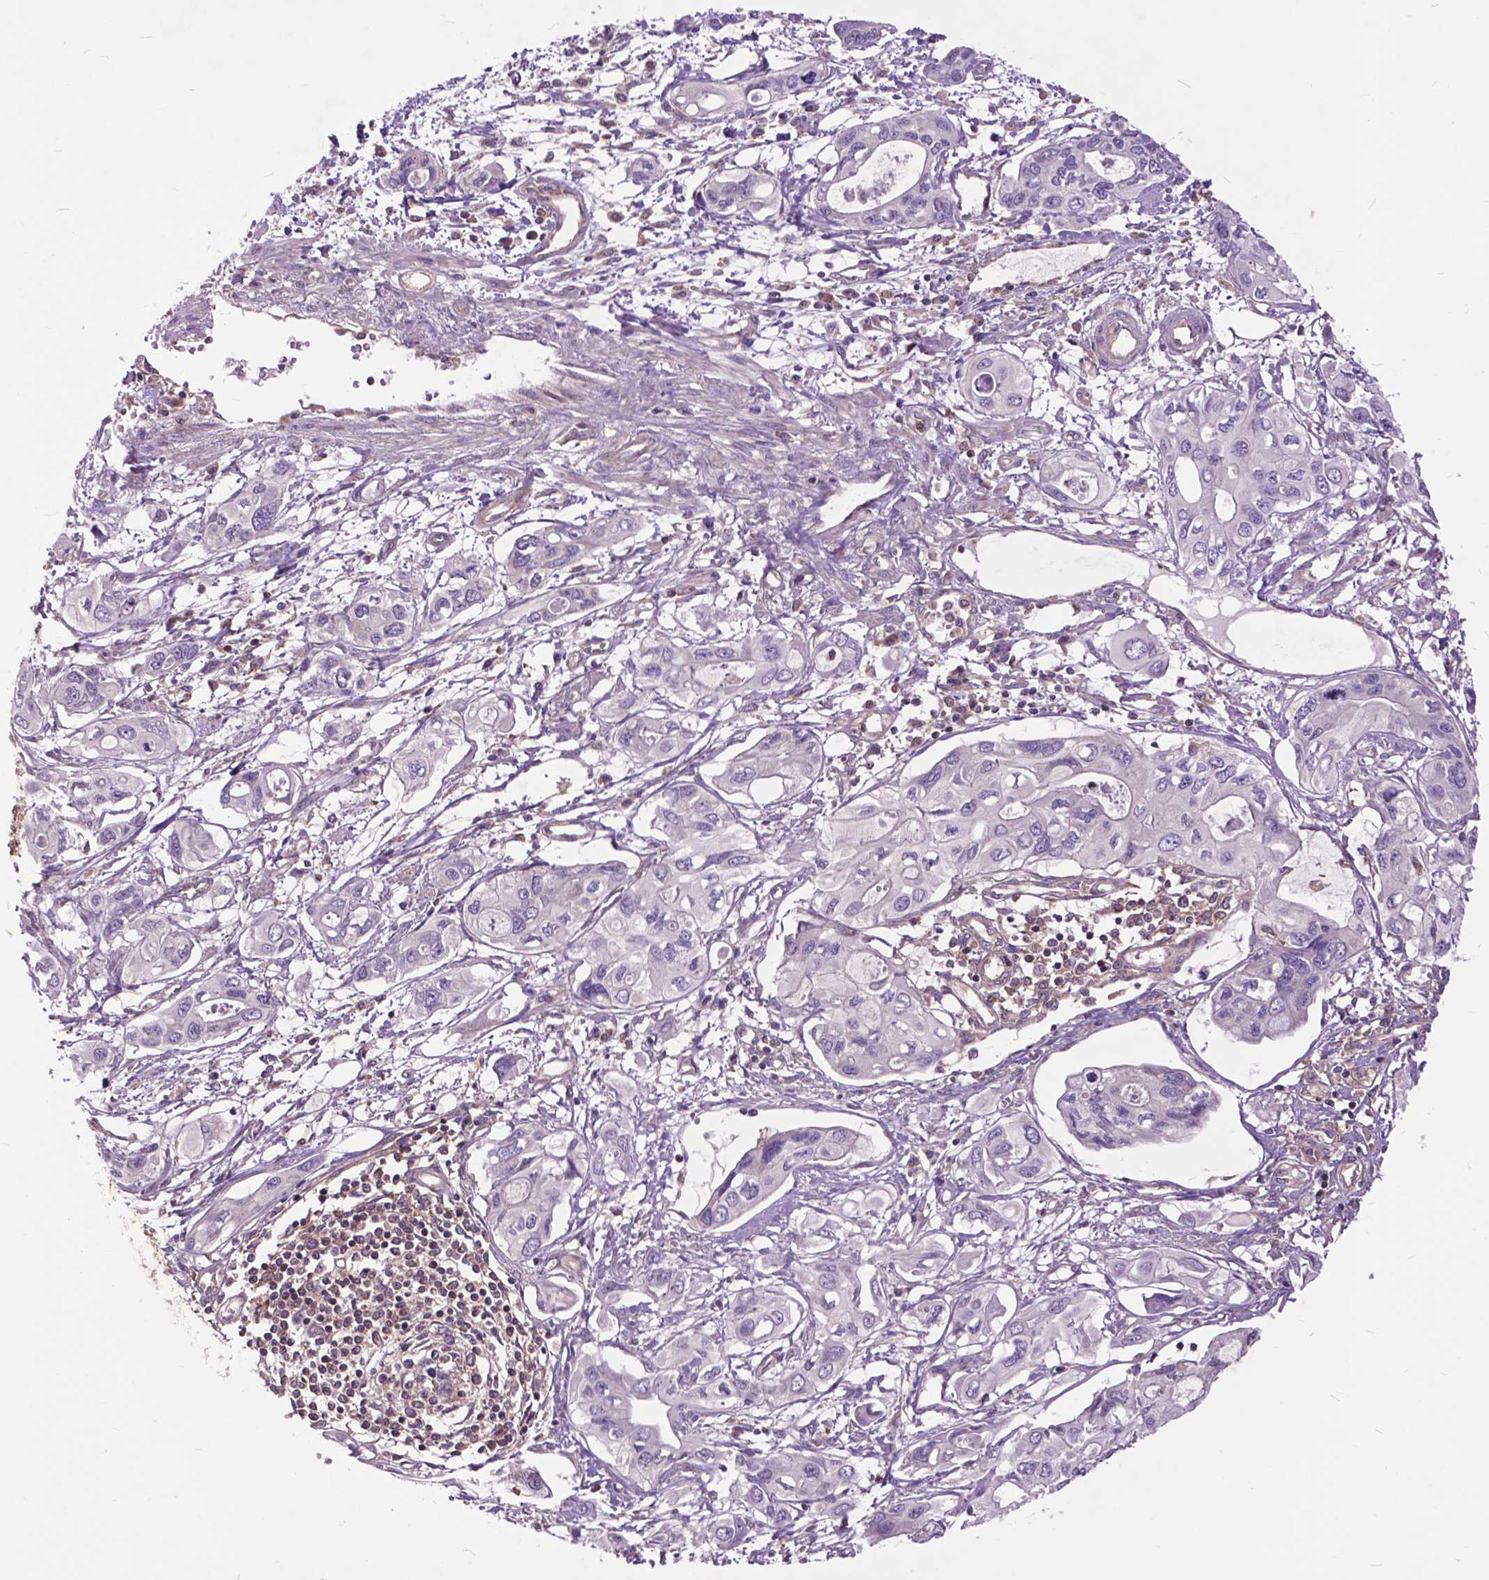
{"staining": {"intensity": "negative", "quantity": "none", "location": "none"}, "tissue": "pancreatic cancer", "cell_type": "Tumor cells", "image_type": "cancer", "snomed": [{"axis": "morphology", "description": "Adenocarcinoma, NOS"}, {"axis": "topography", "description": "Pancreas"}], "caption": "Immunohistochemistry micrograph of human pancreatic cancer (adenocarcinoma) stained for a protein (brown), which reveals no staining in tumor cells.", "gene": "ARAF", "patient": {"sex": "male", "age": 60}}